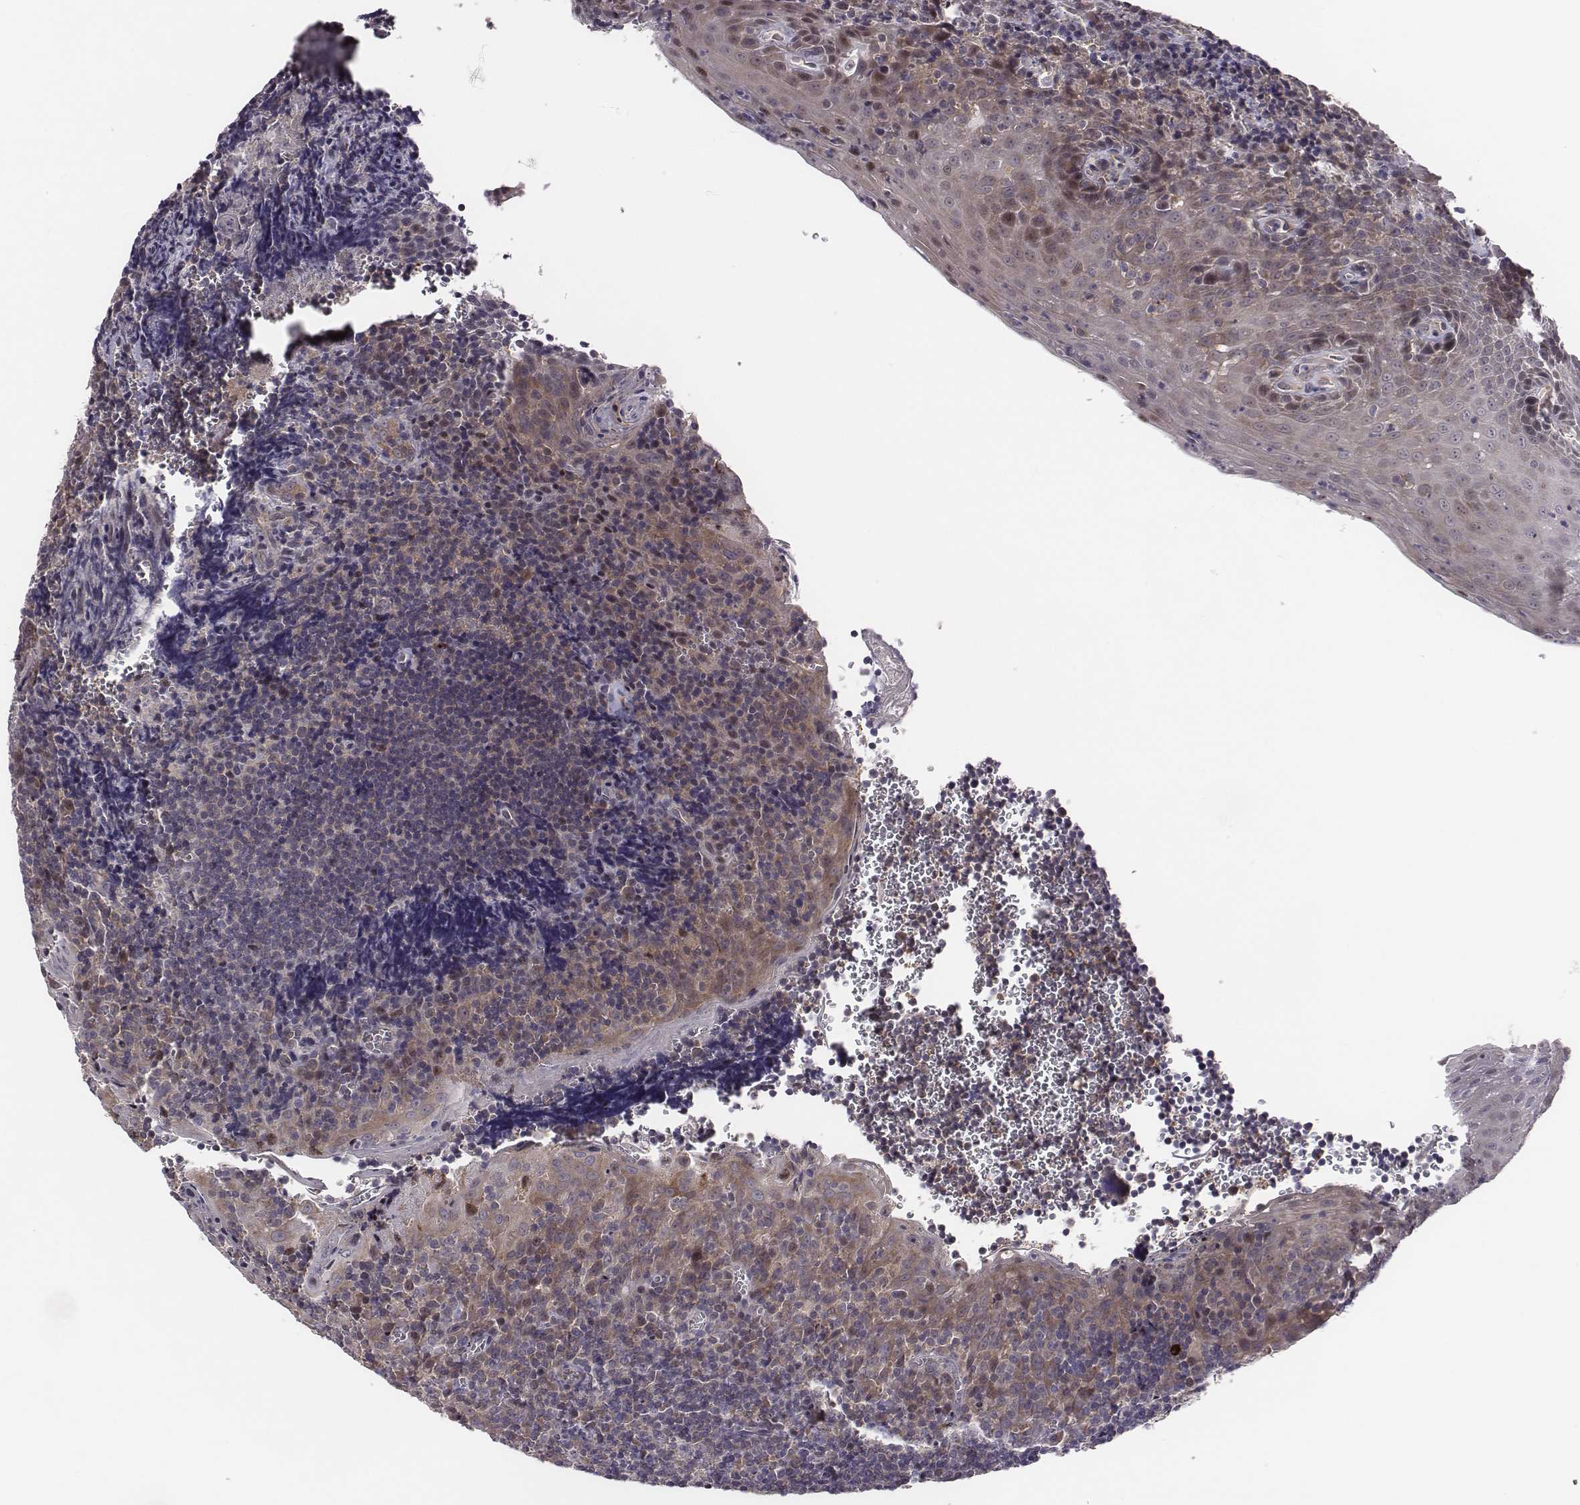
{"staining": {"intensity": "moderate", "quantity": "<25%", "location": "cytoplasmic/membranous"}, "tissue": "tonsil", "cell_type": "Non-germinal center cells", "image_type": "normal", "snomed": [{"axis": "morphology", "description": "Normal tissue, NOS"}, {"axis": "morphology", "description": "Inflammation, NOS"}, {"axis": "topography", "description": "Tonsil"}], "caption": "Protein expression analysis of normal tonsil demonstrates moderate cytoplasmic/membranous staining in approximately <25% of non-germinal center cells. The staining is performed using DAB brown chromogen to label protein expression. The nuclei are counter-stained blue using hematoxylin.", "gene": "SMURF2", "patient": {"sex": "female", "age": 31}}